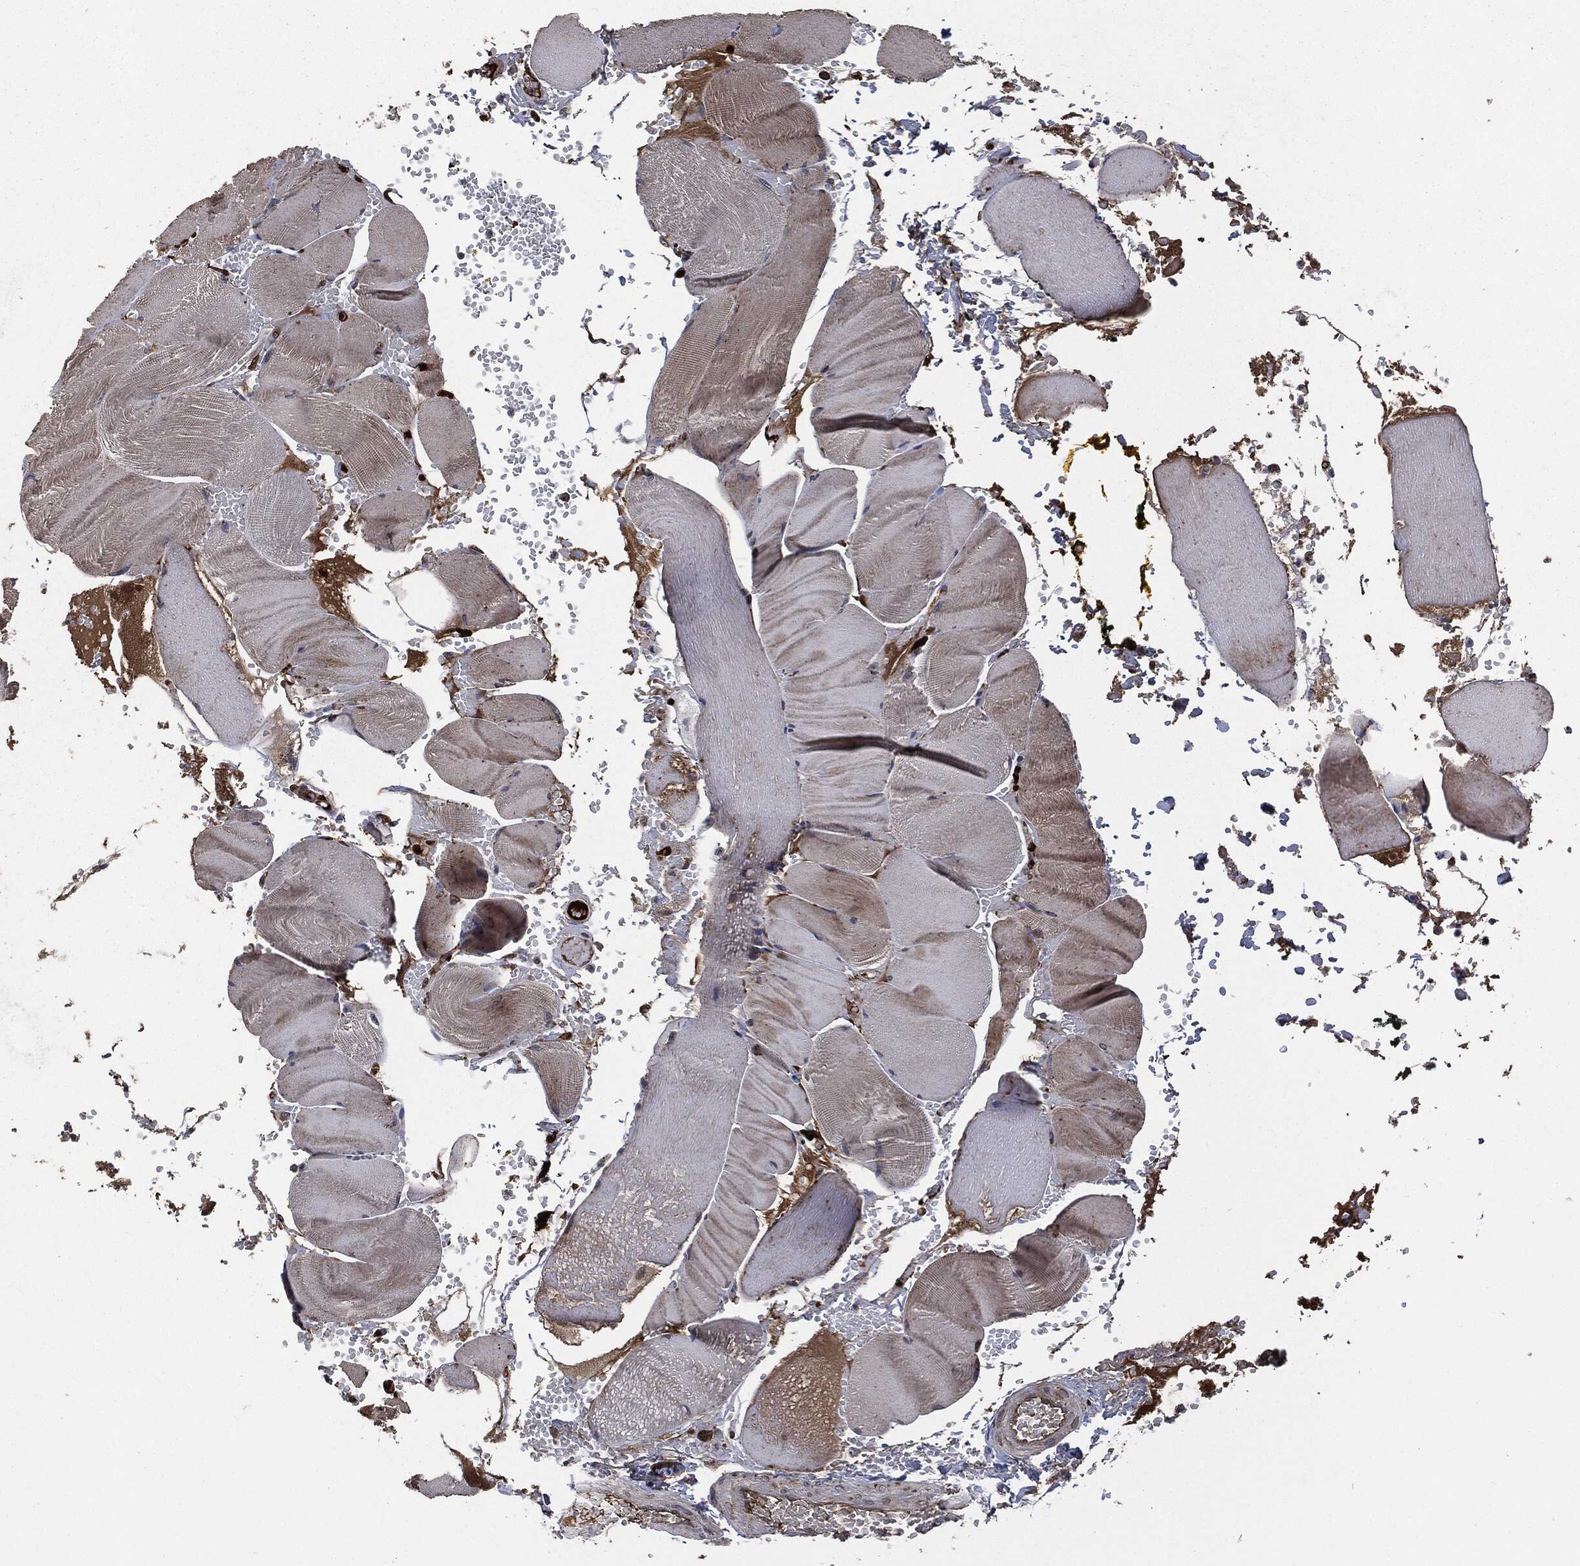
{"staining": {"intensity": "moderate", "quantity": "<25%", "location": "cytoplasmic/membranous"}, "tissue": "skeletal muscle", "cell_type": "Myocytes", "image_type": "normal", "snomed": [{"axis": "morphology", "description": "Normal tissue, NOS"}, {"axis": "topography", "description": "Skeletal muscle"}], "caption": "The histopathology image shows staining of benign skeletal muscle, revealing moderate cytoplasmic/membranous protein staining (brown color) within myocytes. The staining is performed using DAB (3,3'-diaminobenzidine) brown chromogen to label protein expression. The nuclei are counter-stained blue using hematoxylin.", "gene": "CRABP2", "patient": {"sex": "male", "age": 56}}